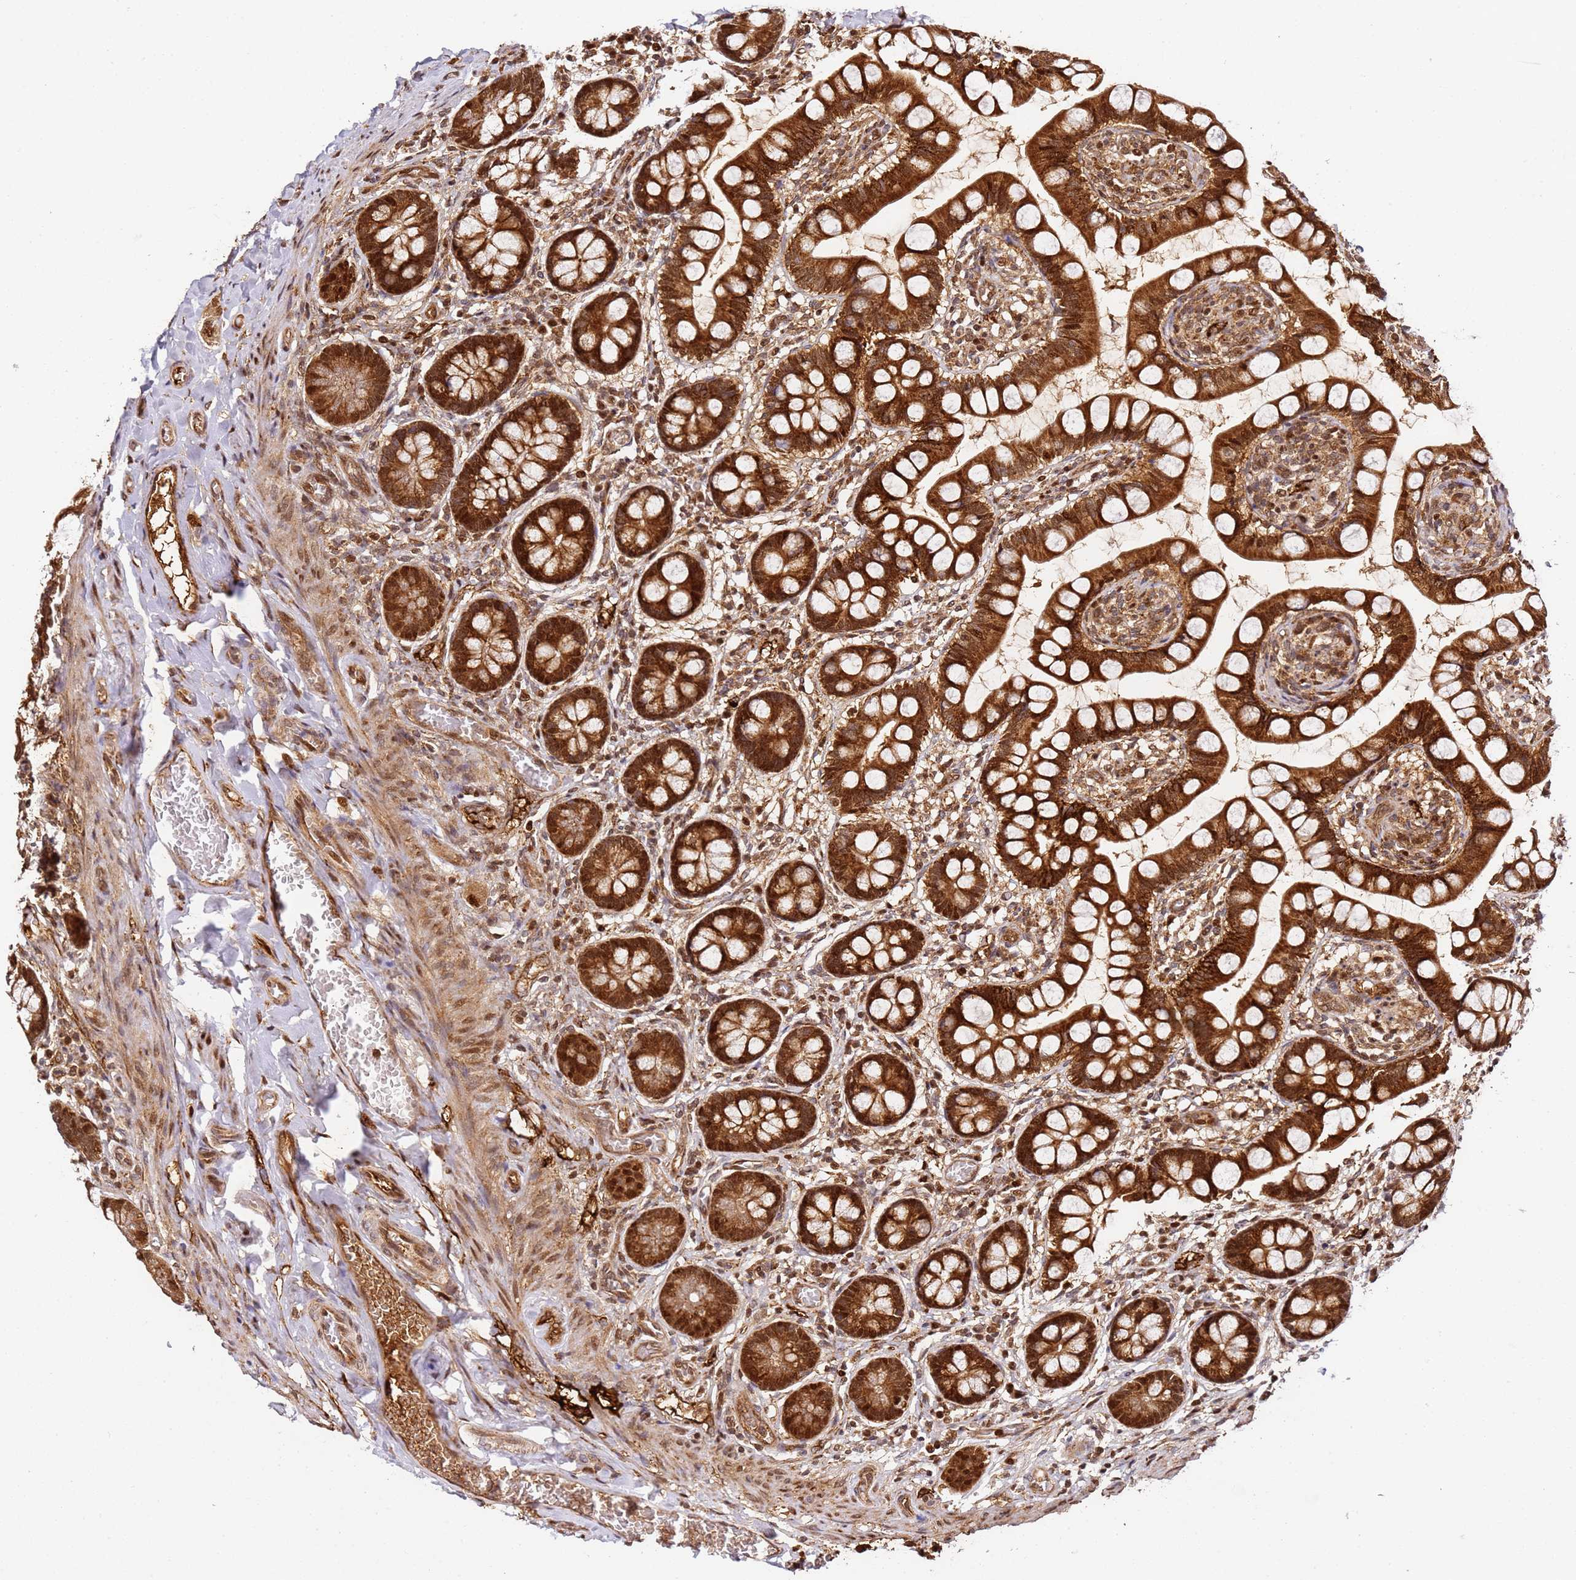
{"staining": {"intensity": "strong", "quantity": ">75%", "location": "cytoplasmic/membranous,nuclear"}, "tissue": "small intestine", "cell_type": "Glandular cells", "image_type": "normal", "snomed": [{"axis": "morphology", "description": "Normal tissue, NOS"}, {"axis": "topography", "description": "Small intestine"}], "caption": "Protein staining by immunohistochemistry displays strong cytoplasmic/membranous,nuclear positivity in approximately >75% of glandular cells in normal small intestine.", "gene": "SMOX", "patient": {"sex": "male", "age": 52}}